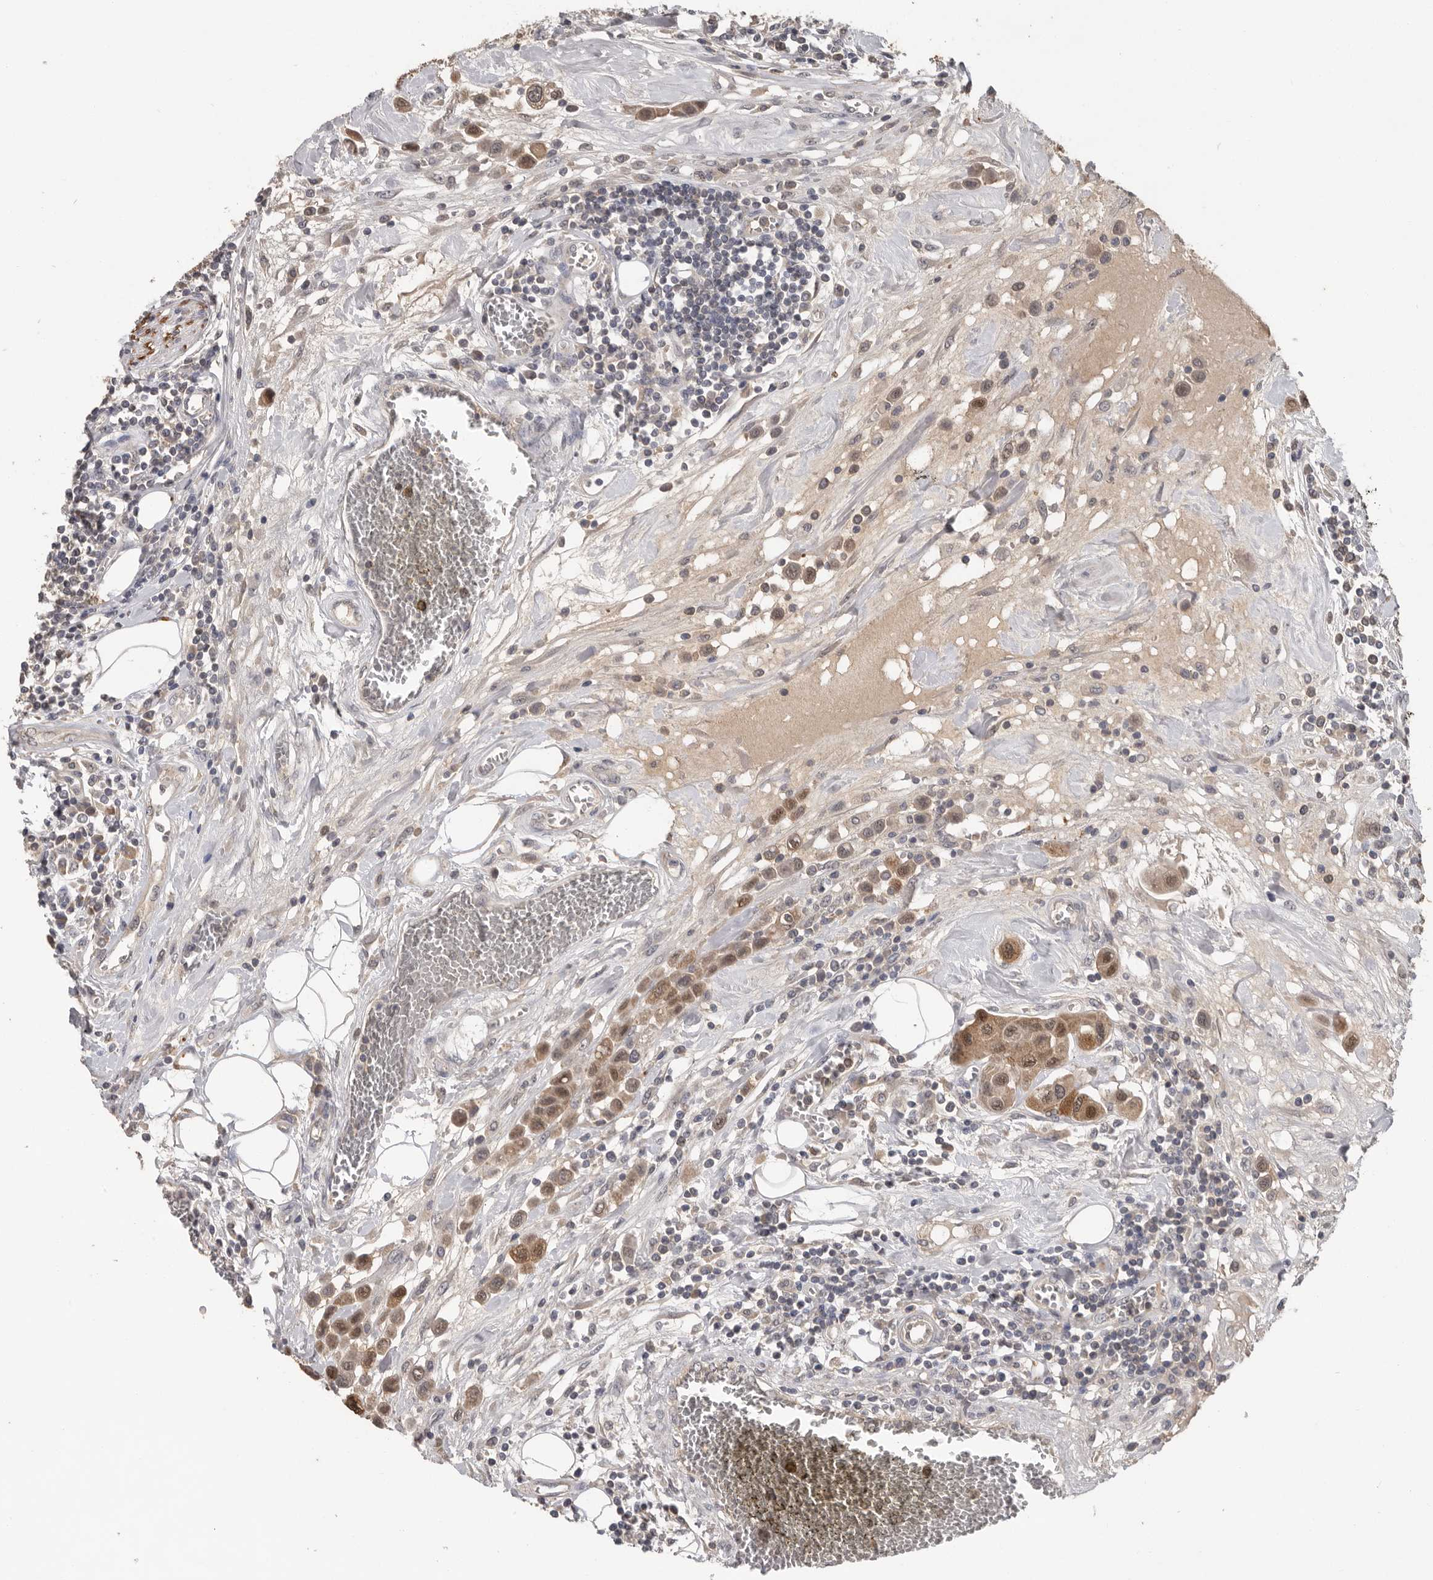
{"staining": {"intensity": "moderate", "quantity": ">75%", "location": "cytoplasmic/membranous,nuclear"}, "tissue": "urothelial cancer", "cell_type": "Tumor cells", "image_type": "cancer", "snomed": [{"axis": "morphology", "description": "Urothelial carcinoma, High grade"}, {"axis": "topography", "description": "Urinary bladder"}], "caption": "Urothelial cancer stained with DAB (3,3'-diaminobenzidine) IHC reveals medium levels of moderate cytoplasmic/membranous and nuclear positivity in about >75% of tumor cells.", "gene": "MTF1", "patient": {"sex": "male", "age": 50}}